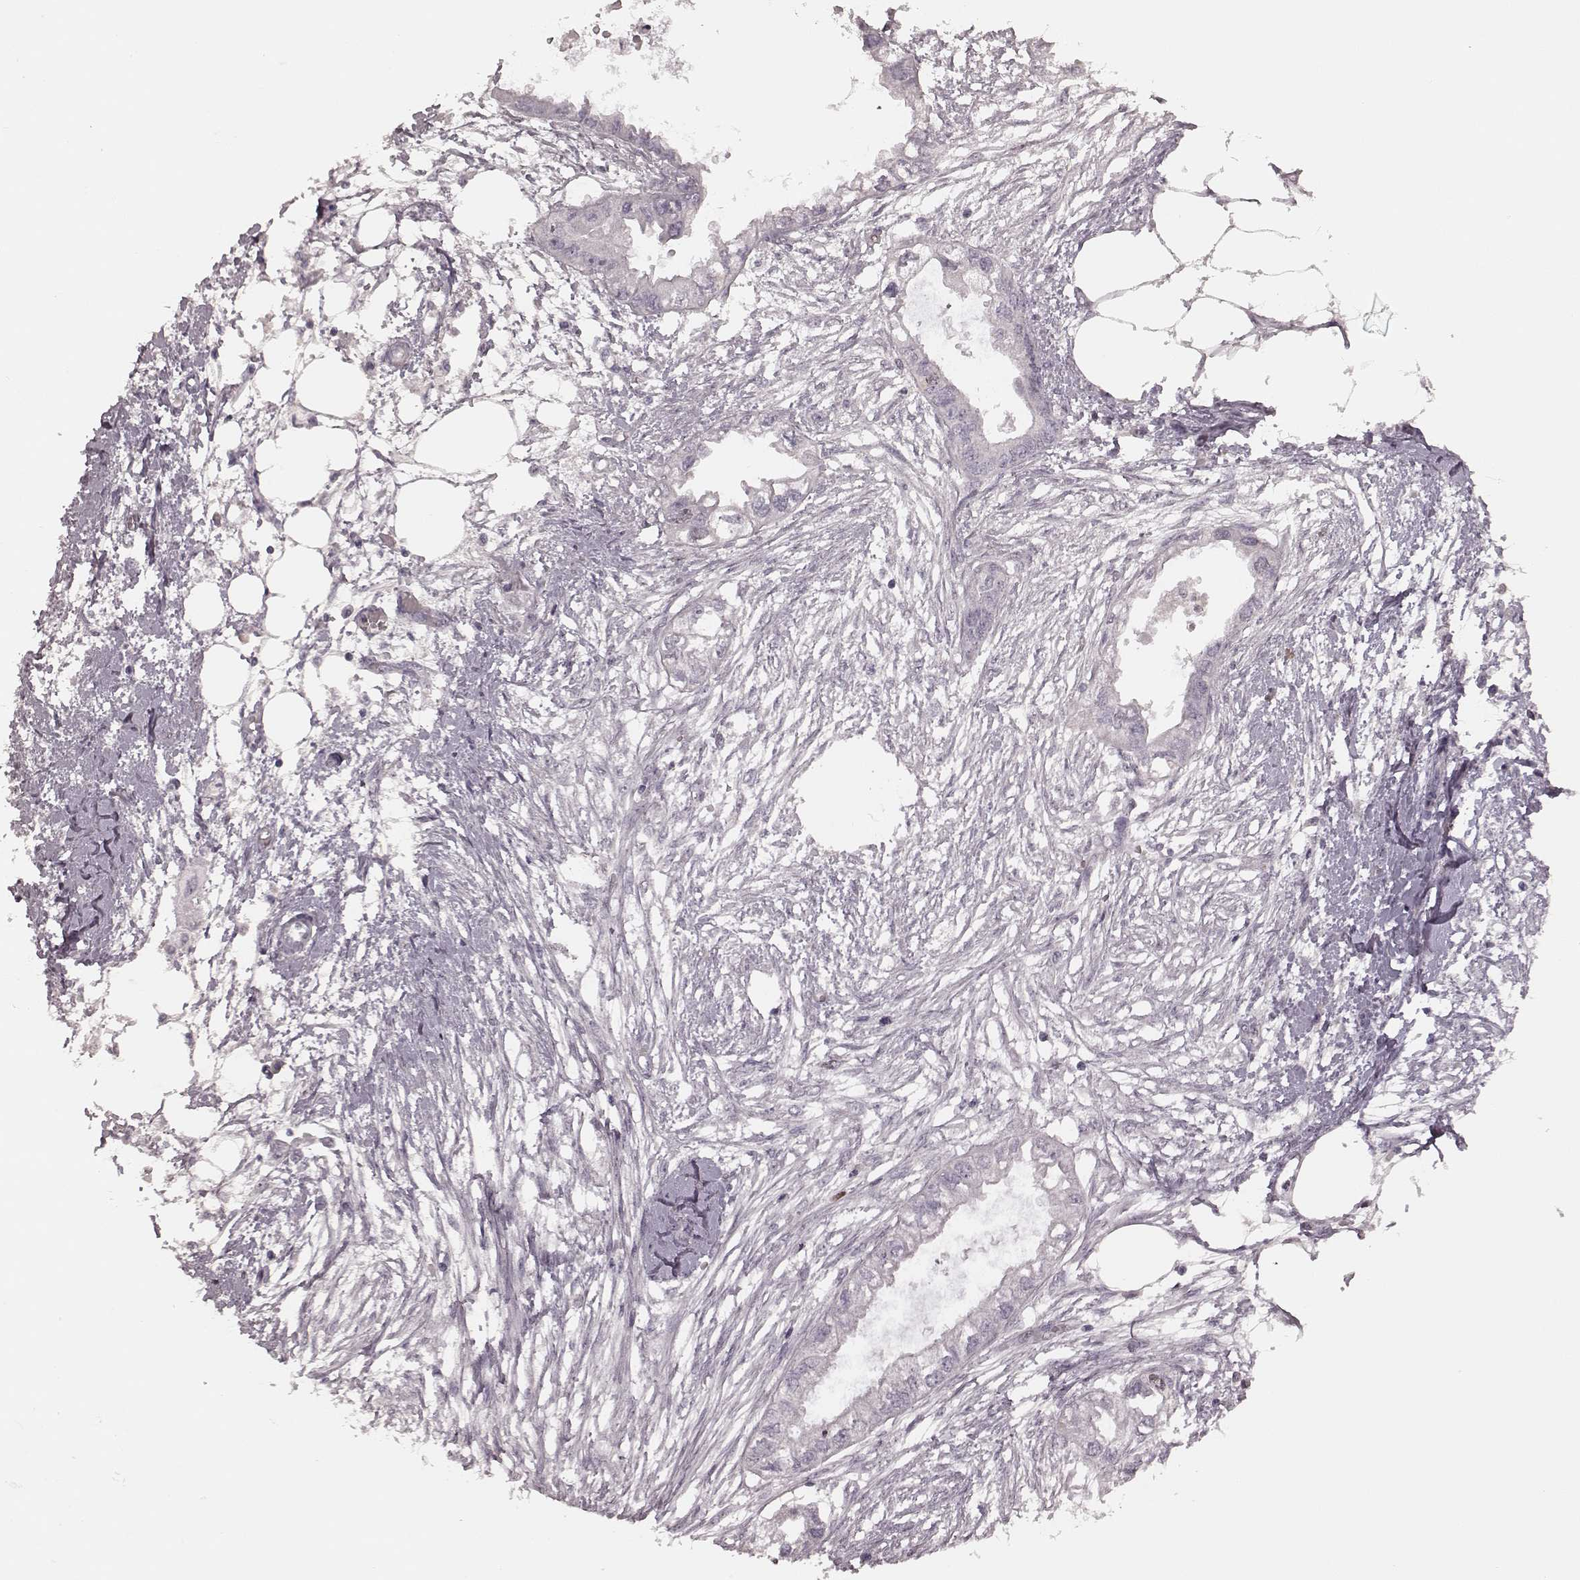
{"staining": {"intensity": "negative", "quantity": "none", "location": "none"}, "tissue": "endometrial cancer", "cell_type": "Tumor cells", "image_type": "cancer", "snomed": [{"axis": "morphology", "description": "Adenocarcinoma, NOS"}, {"axis": "morphology", "description": "Adenocarcinoma, metastatic, NOS"}, {"axis": "topography", "description": "Adipose tissue"}, {"axis": "topography", "description": "Endometrium"}], "caption": "Micrograph shows no protein staining in tumor cells of adenocarcinoma (endometrial) tissue. Nuclei are stained in blue.", "gene": "CCNA2", "patient": {"sex": "female", "age": 67}}